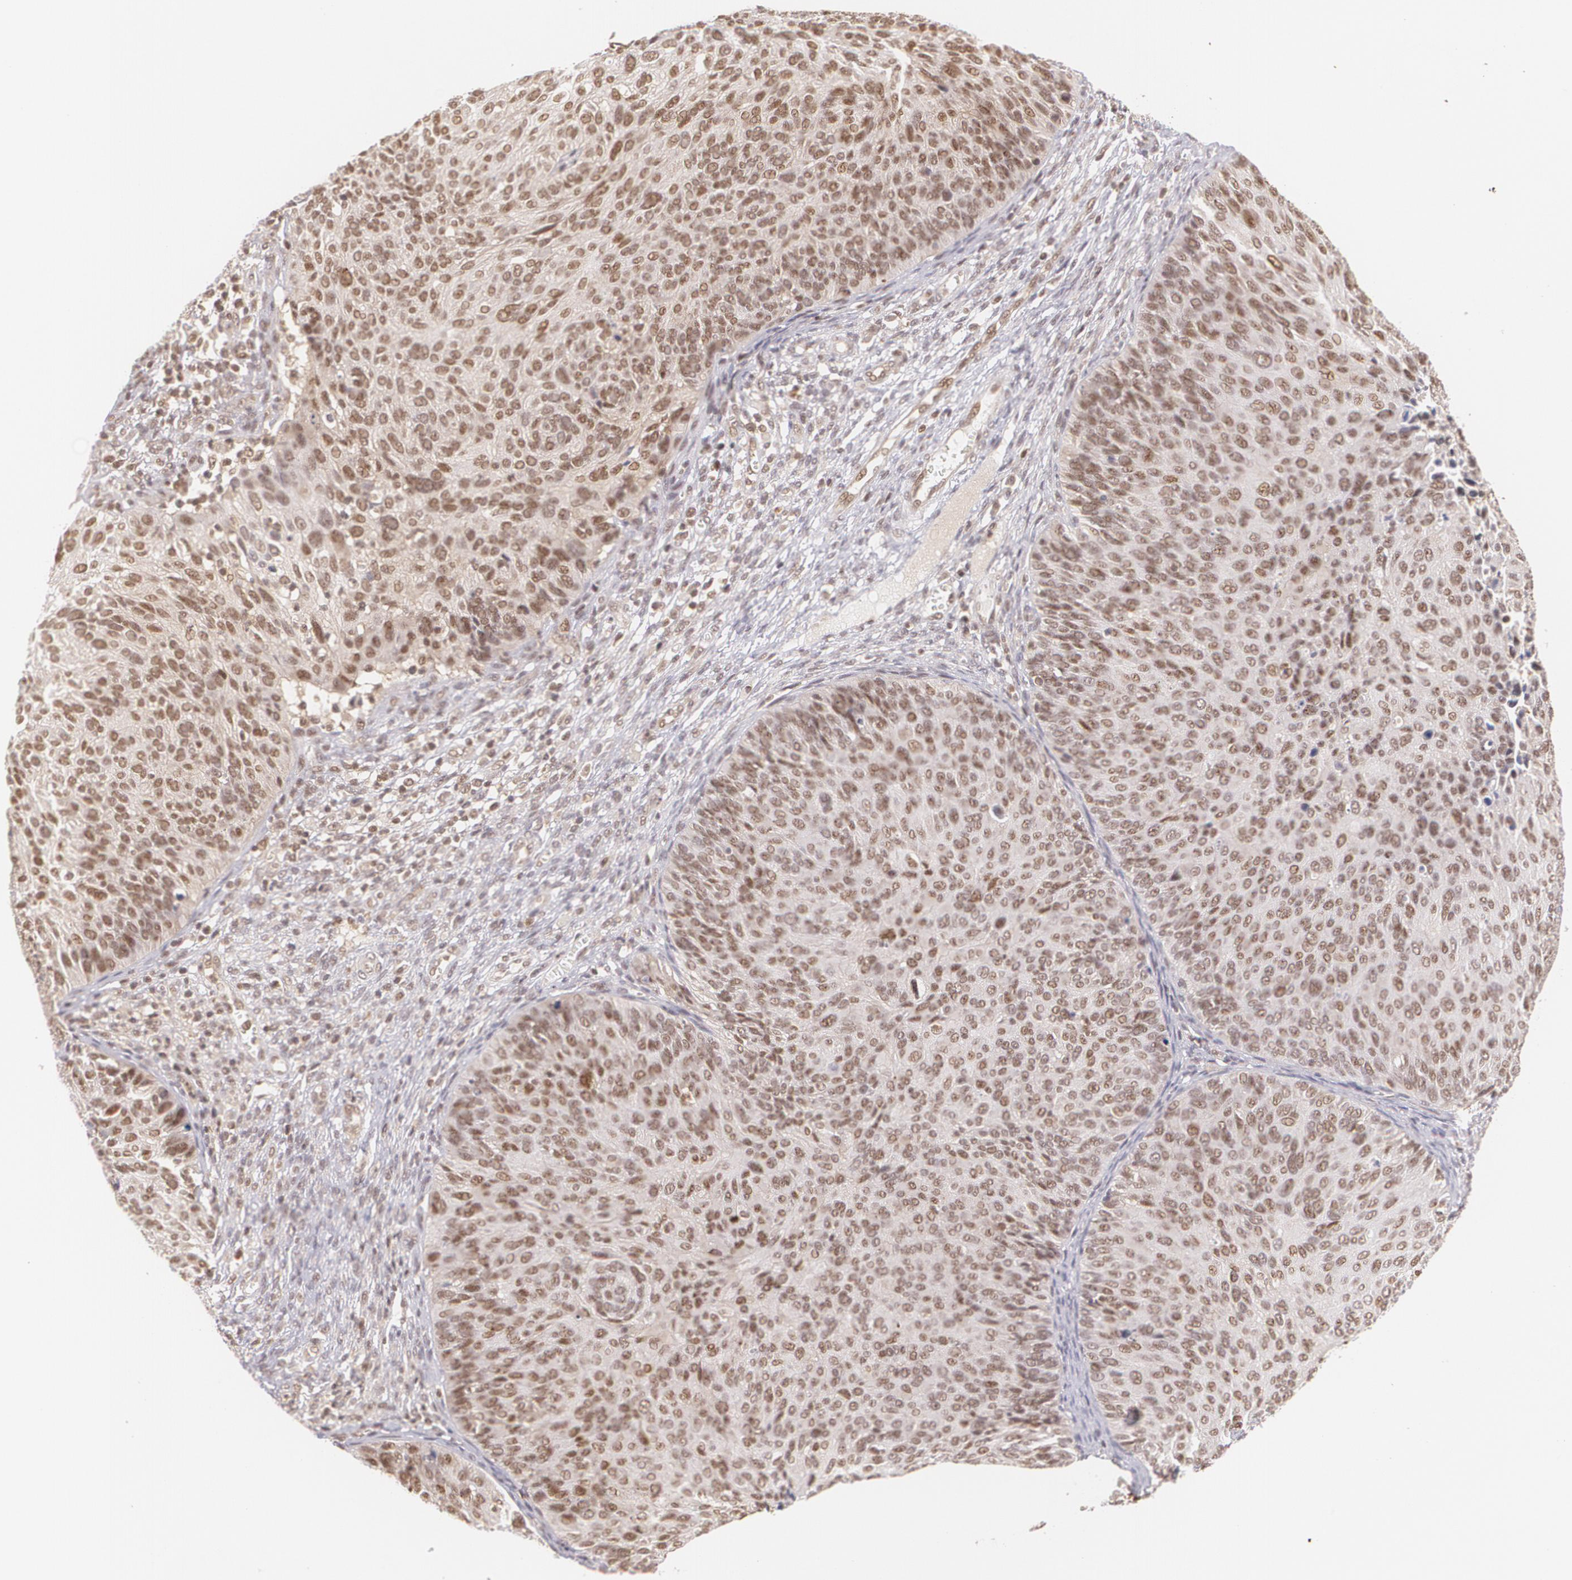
{"staining": {"intensity": "moderate", "quantity": ">75%", "location": "nuclear"}, "tissue": "cervical cancer", "cell_type": "Tumor cells", "image_type": "cancer", "snomed": [{"axis": "morphology", "description": "Squamous cell carcinoma, NOS"}, {"axis": "topography", "description": "Cervix"}], "caption": "Immunohistochemical staining of cervical squamous cell carcinoma displays medium levels of moderate nuclear staining in approximately >75% of tumor cells. Using DAB (3,3'-diaminobenzidine) (brown) and hematoxylin (blue) stains, captured at high magnification using brightfield microscopy.", "gene": "CUL2", "patient": {"sex": "female", "age": 36}}